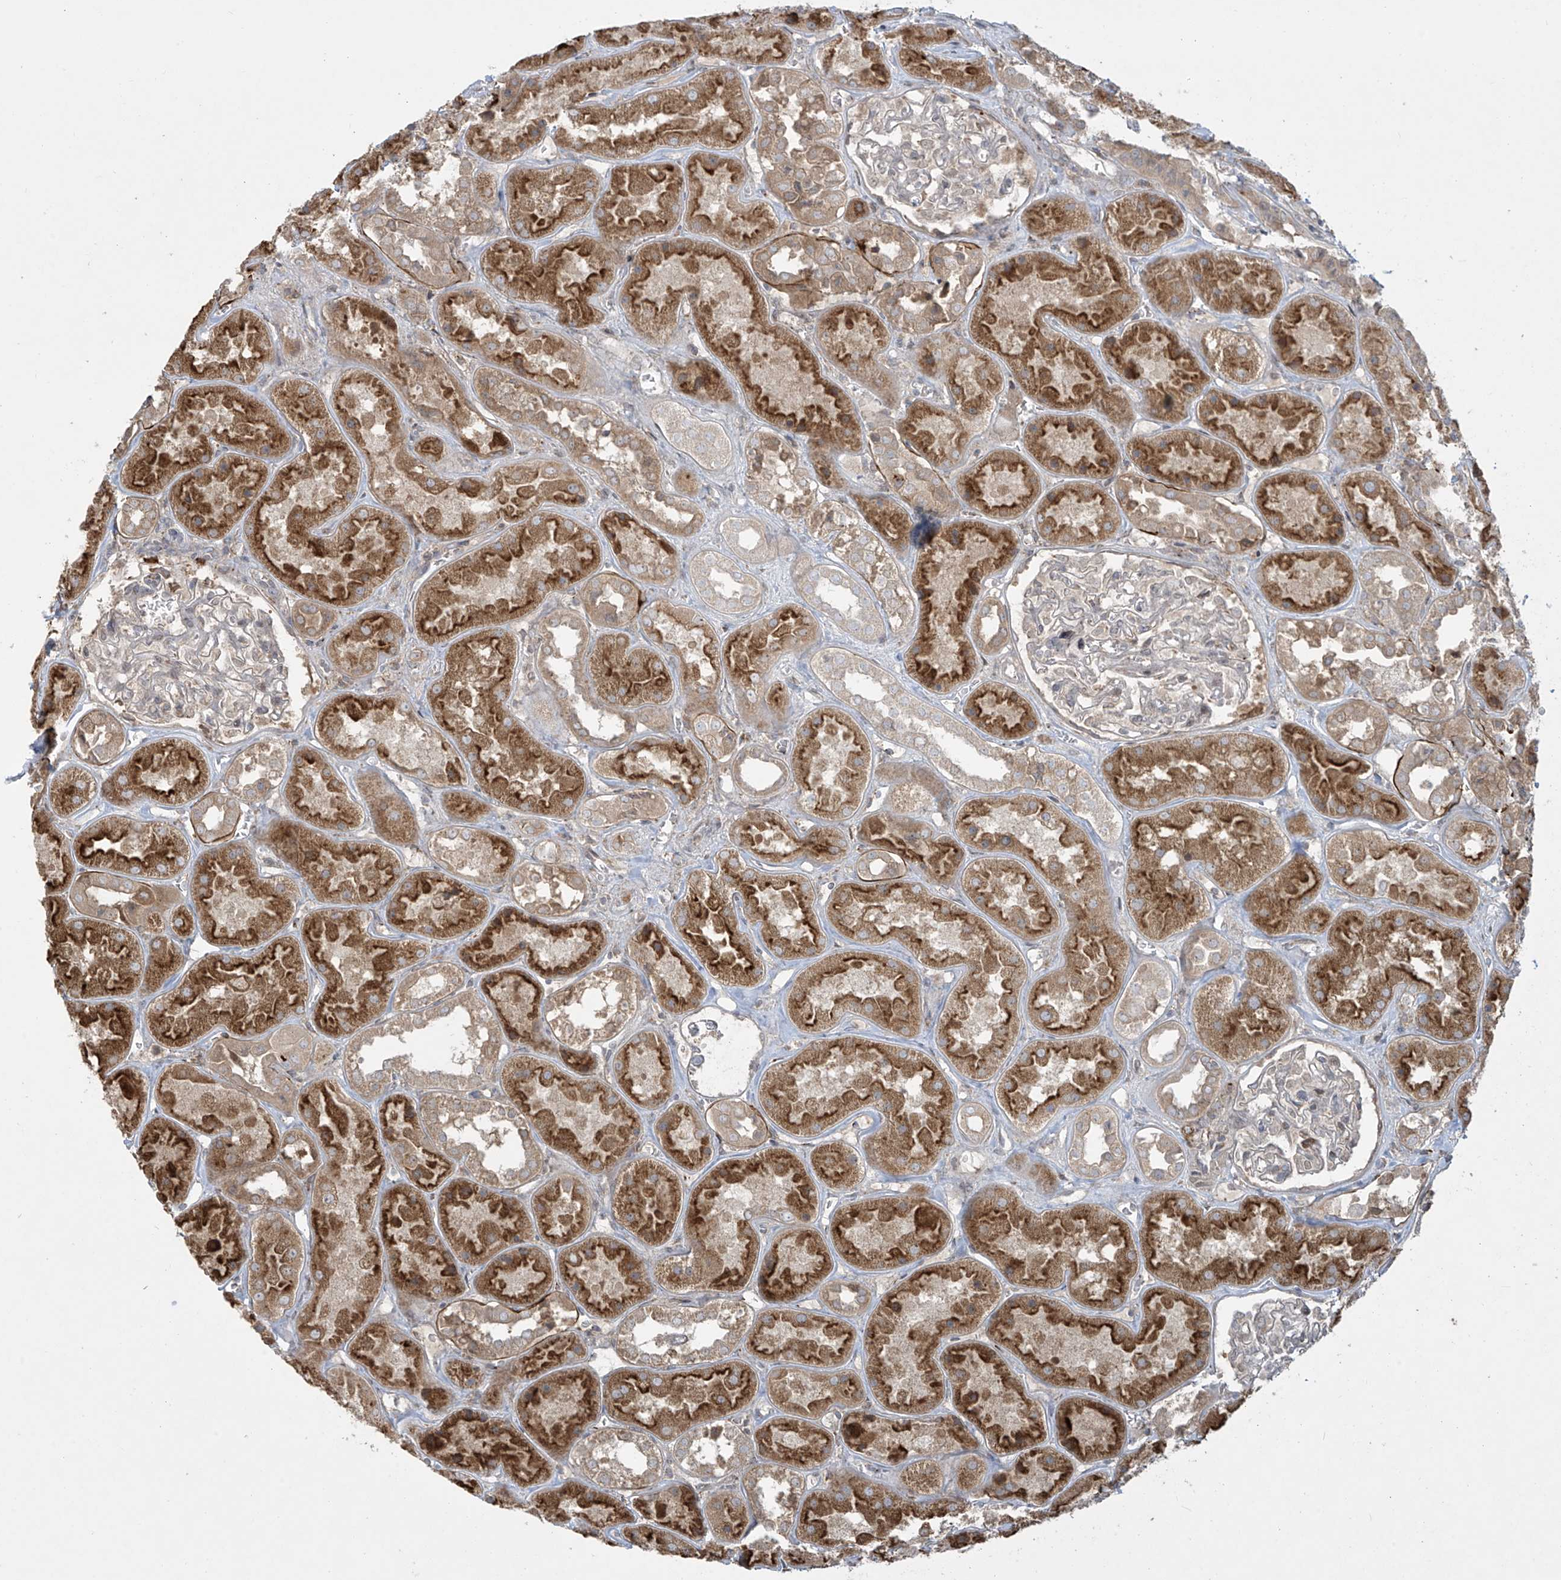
{"staining": {"intensity": "negative", "quantity": "none", "location": "none"}, "tissue": "kidney", "cell_type": "Cells in glomeruli", "image_type": "normal", "snomed": [{"axis": "morphology", "description": "Normal tissue, NOS"}, {"axis": "topography", "description": "Kidney"}], "caption": "IHC histopathology image of unremarkable kidney: human kidney stained with DAB (3,3'-diaminobenzidine) reveals no significant protein expression in cells in glomeruli. (Stains: DAB (3,3'-diaminobenzidine) IHC with hematoxylin counter stain, Microscopy: brightfield microscopy at high magnification).", "gene": "PPAT", "patient": {"sex": "male", "age": 70}}